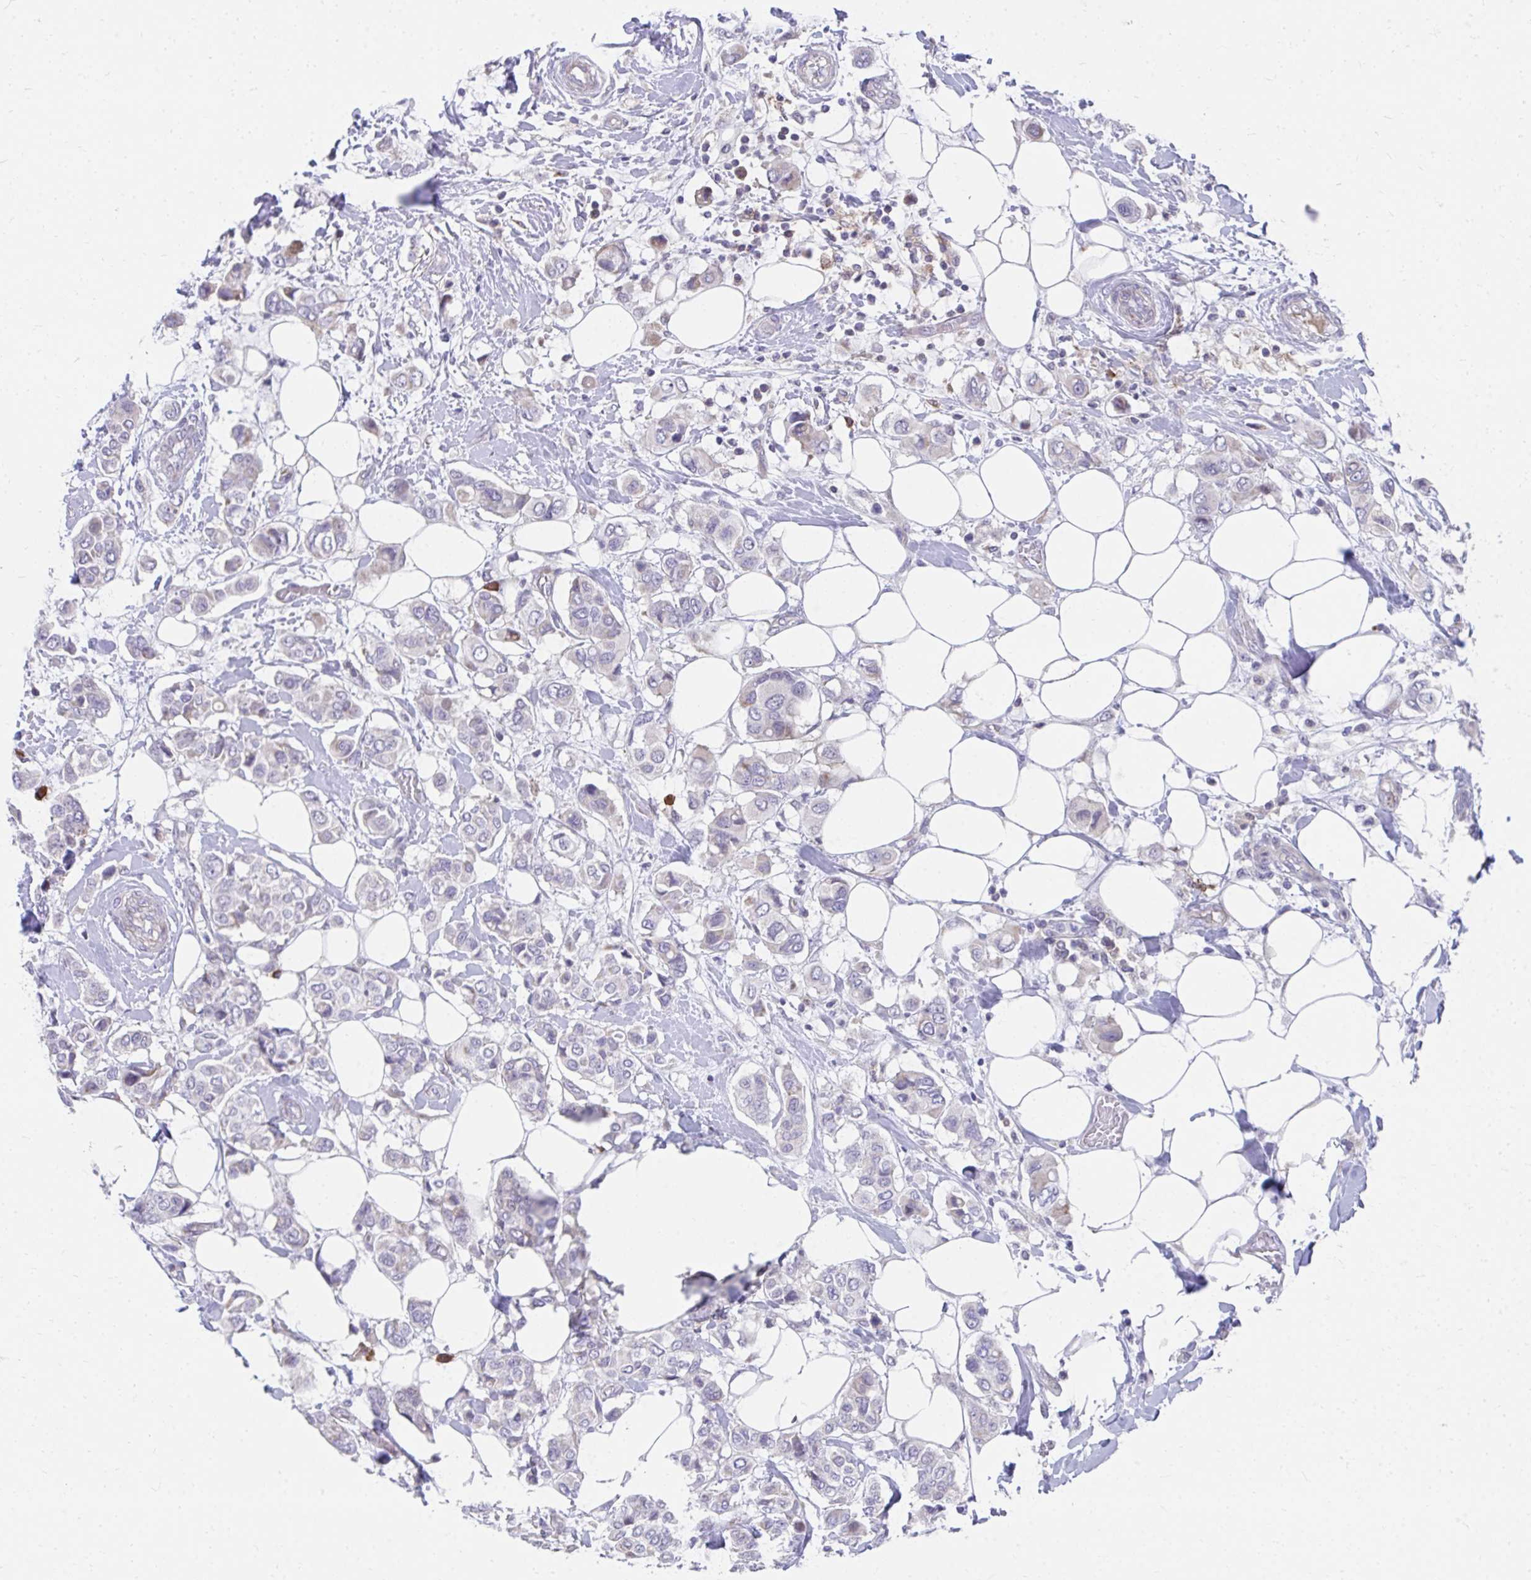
{"staining": {"intensity": "negative", "quantity": "none", "location": "none"}, "tissue": "breast cancer", "cell_type": "Tumor cells", "image_type": "cancer", "snomed": [{"axis": "morphology", "description": "Lobular carcinoma"}, {"axis": "topography", "description": "Breast"}], "caption": "Tumor cells are negative for protein expression in human breast lobular carcinoma.", "gene": "SLAMF7", "patient": {"sex": "female", "age": 51}}